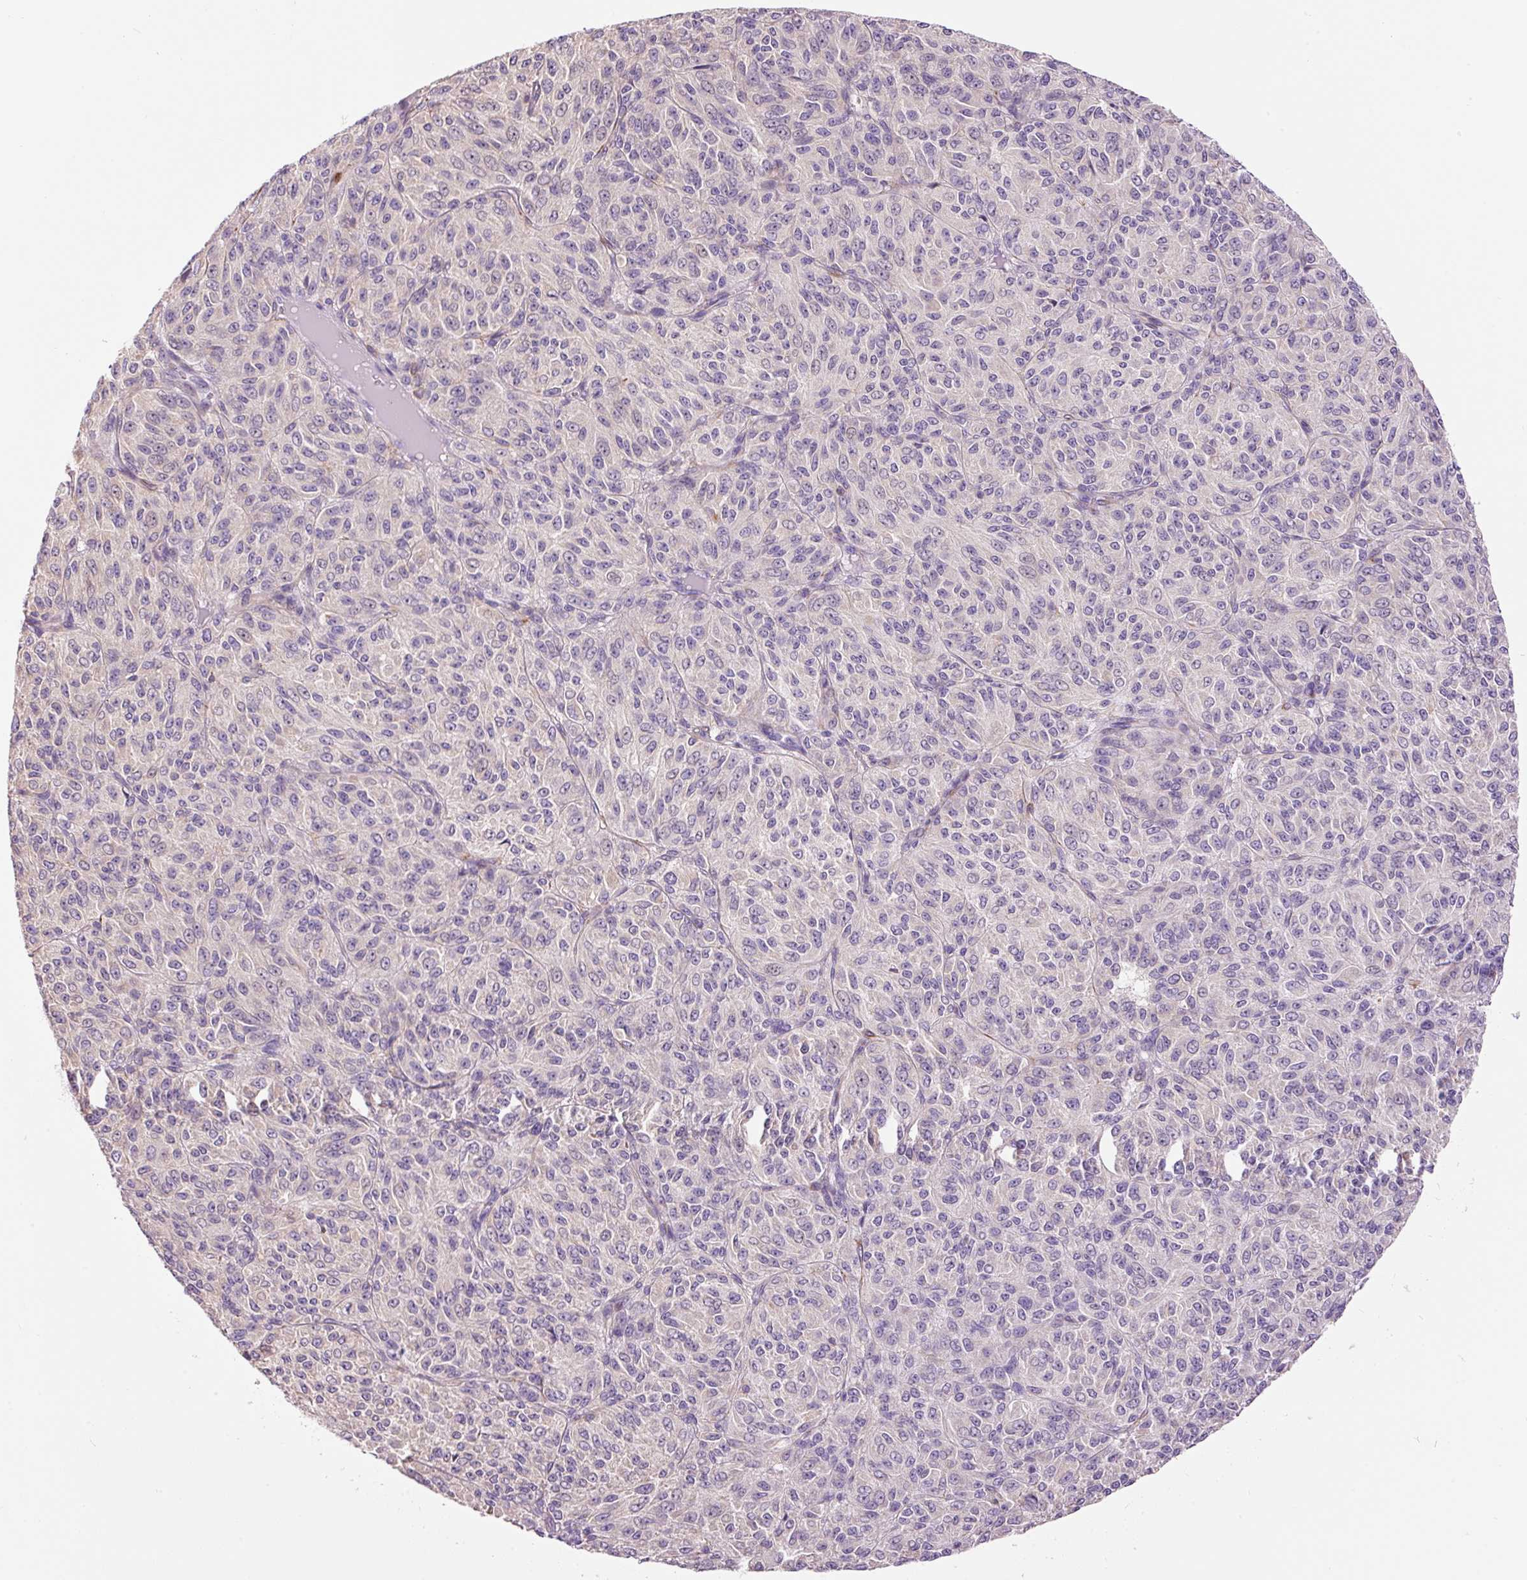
{"staining": {"intensity": "negative", "quantity": "none", "location": "none"}, "tissue": "melanoma", "cell_type": "Tumor cells", "image_type": "cancer", "snomed": [{"axis": "morphology", "description": "Malignant melanoma, Metastatic site"}, {"axis": "topography", "description": "Brain"}], "caption": "Immunohistochemistry (IHC) micrograph of human malignant melanoma (metastatic site) stained for a protein (brown), which displays no positivity in tumor cells. (DAB IHC visualized using brightfield microscopy, high magnification).", "gene": "DOK6", "patient": {"sex": "female", "age": 56}}